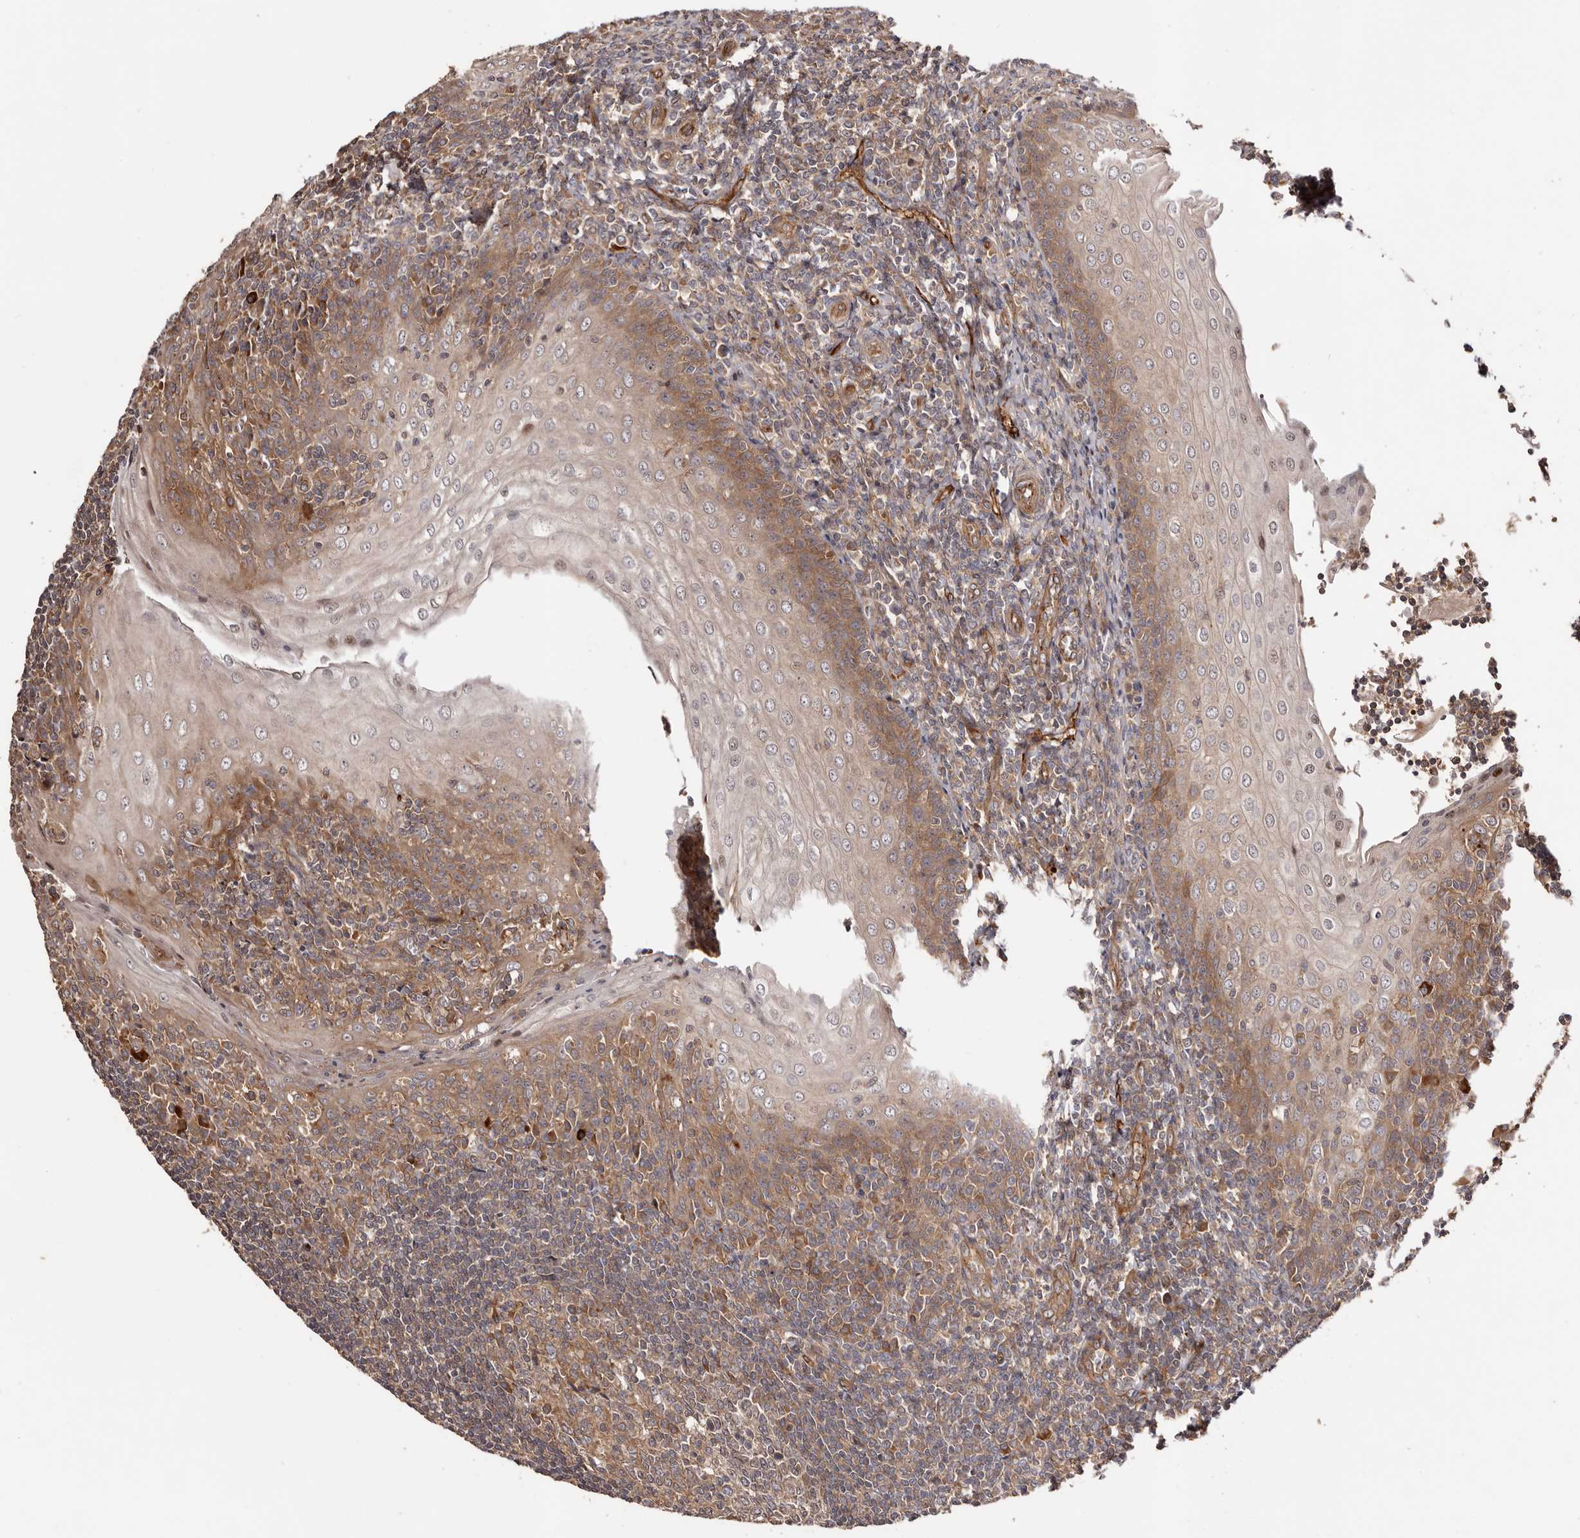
{"staining": {"intensity": "weak", "quantity": ">75%", "location": "cytoplasmic/membranous"}, "tissue": "tonsil", "cell_type": "Germinal center cells", "image_type": "normal", "snomed": [{"axis": "morphology", "description": "Normal tissue, NOS"}, {"axis": "topography", "description": "Tonsil"}], "caption": "Protein expression analysis of normal tonsil shows weak cytoplasmic/membranous positivity in about >75% of germinal center cells. (Stains: DAB in brown, nuclei in blue, Microscopy: brightfield microscopy at high magnification).", "gene": "GTPBP1", "patient": {"sex": "male", "age": 27}}